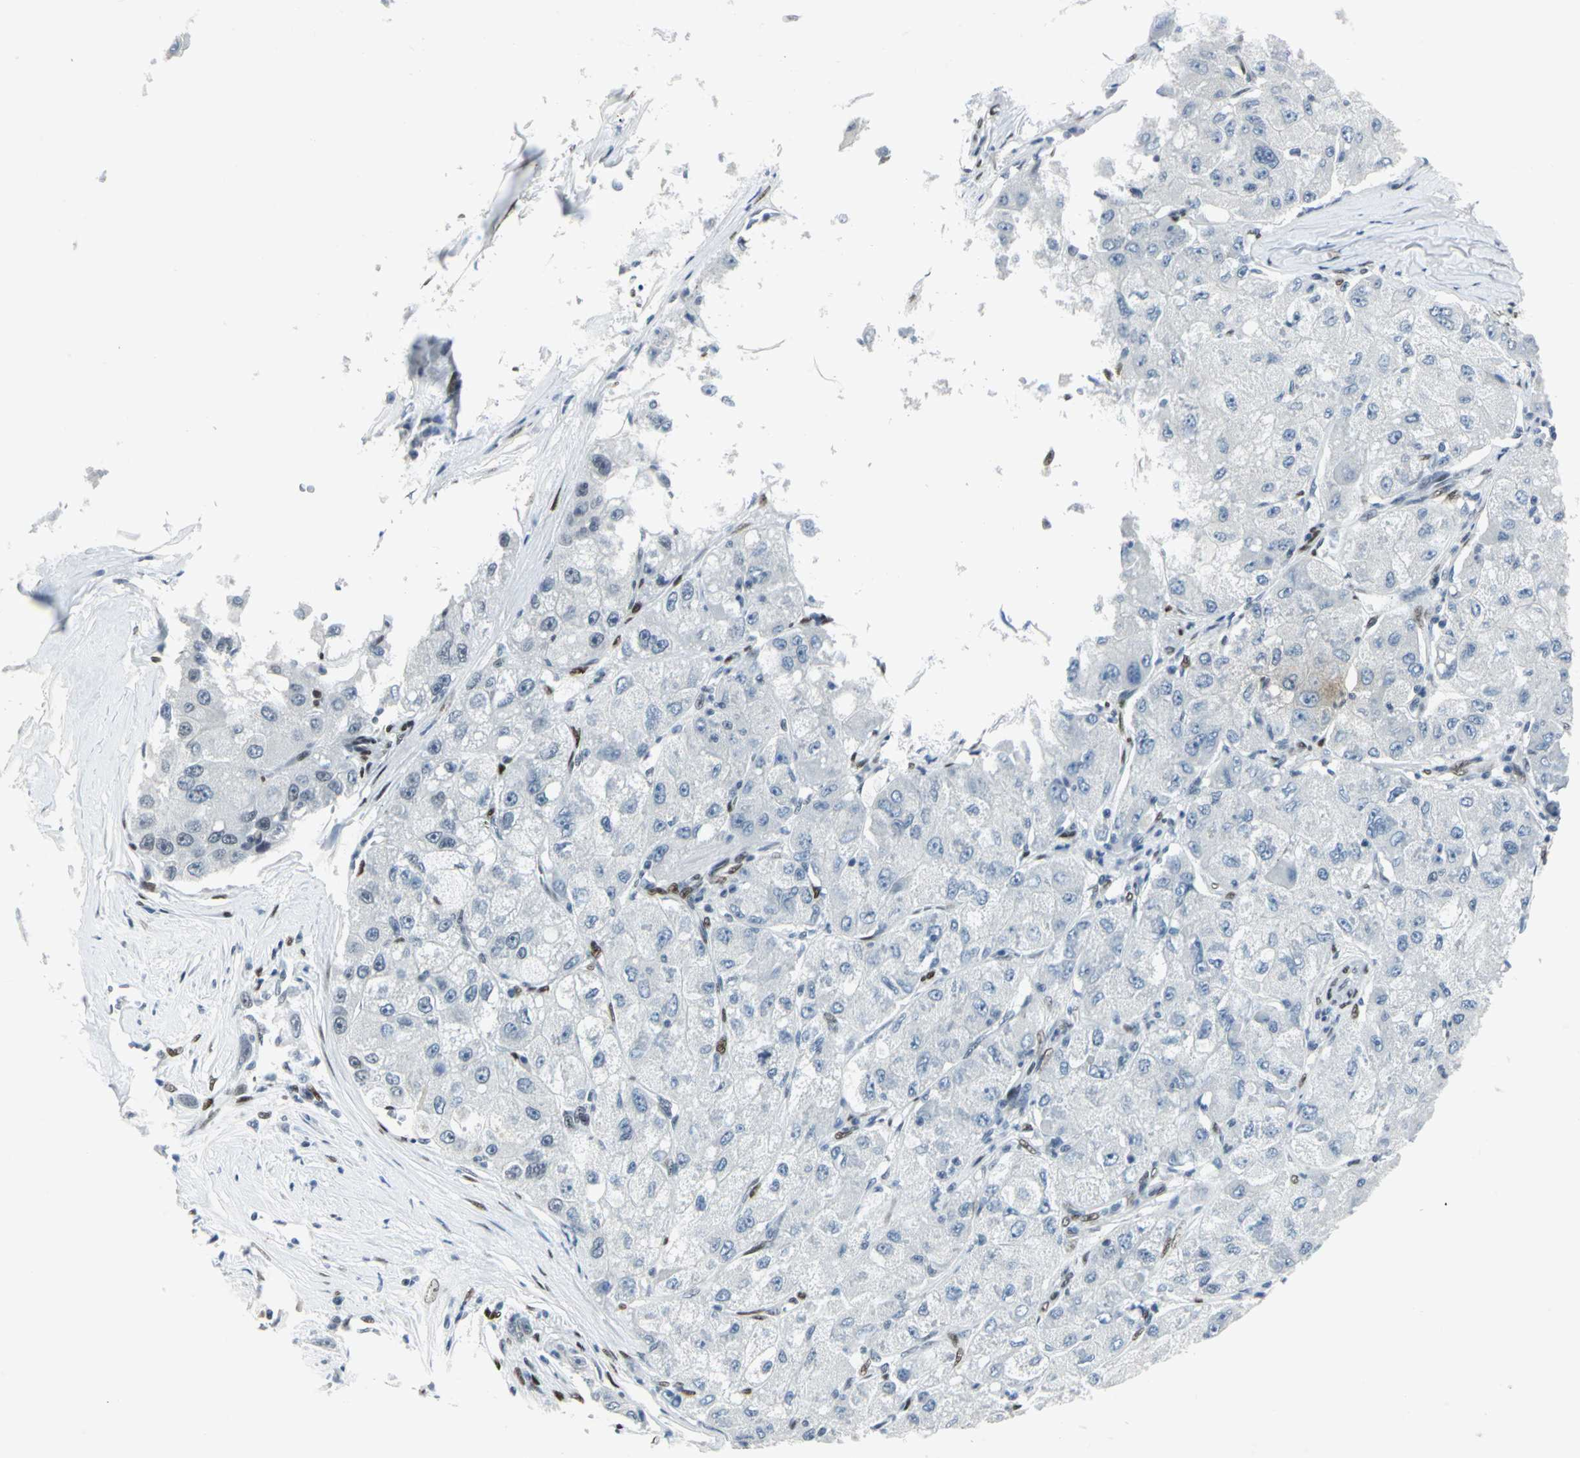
{"staining": {"intensity": "negative", "quantity": "none", "location": "none"}, "tissue": "liver cancer", "cell_type": "Tumor cells", "image_type": "cancer", "snomed": [{"axis": "morphology", "description": "Carcinoma, Hepatocellular, NOS"}, {"axis": "topography", "description": "Liver"}], "caption": "Human liver hepatocellular carcinoma stained for a protein using immunohistochemistry exhibits no positivity in tumor cells.", "gene": "MEIS2", "patient": {"sex": "male", "age": 80}}